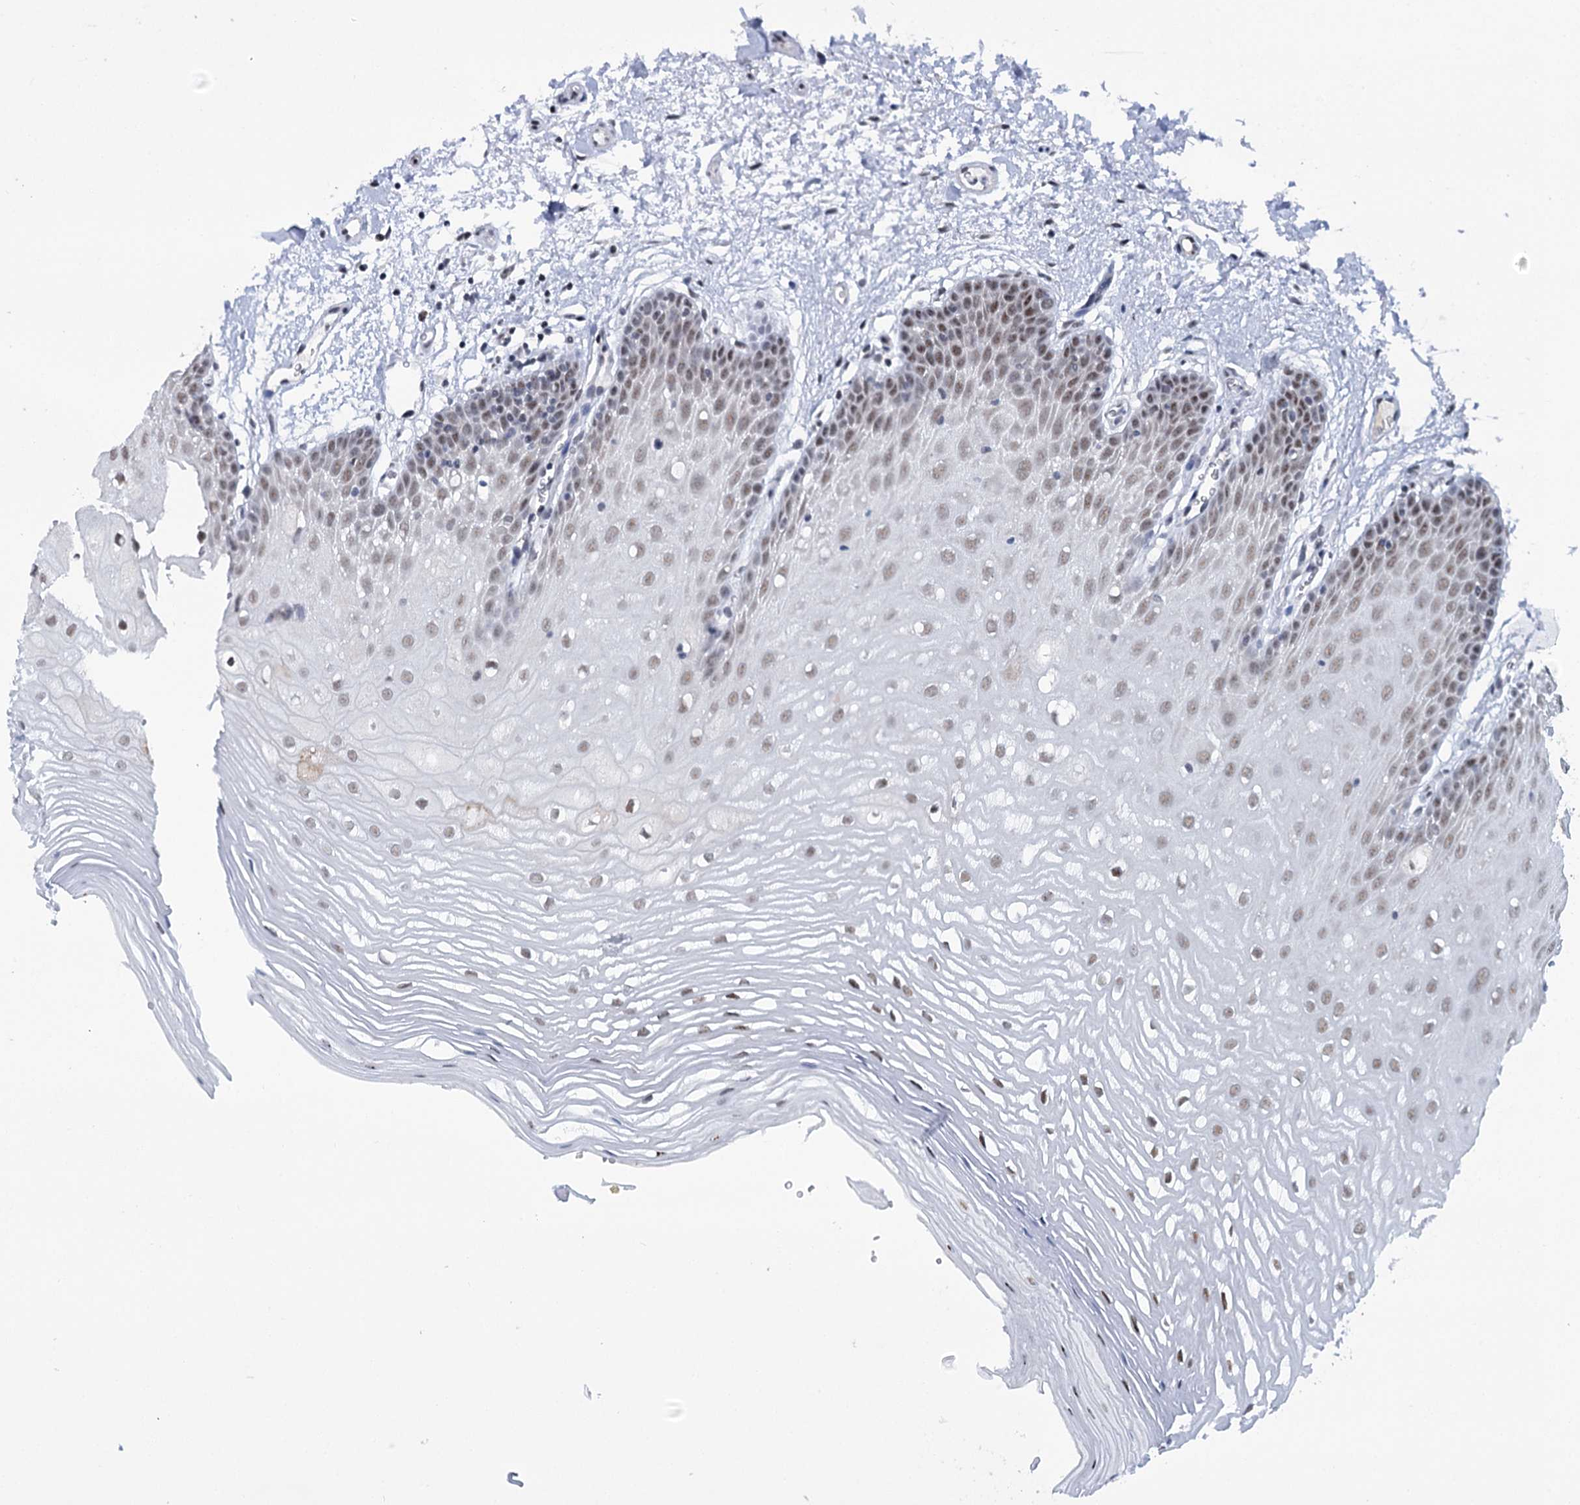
{"staining": {"intensity": "moderate", "quantity": "25%-75%", "location": "nuclear"}, "tissue": "oral mucosa", "cell_type": "Squamous epithelial cells", "image_type": "normal", "snomed": [{"axis": "morphology", "description": "Normal tissue, NOS"}, {"axis": "topography", "description": "Oral tissue"}, {"axis": "topography", "description": "Tounge, NOS"}], "caption": "This is an image of IHC staining of normal oral mucosa, which shows moderate positivity in the nuclear of squamous epithelial cells.", "gene": "SREK1", "patient": {"sex": "female", "age": 73}}